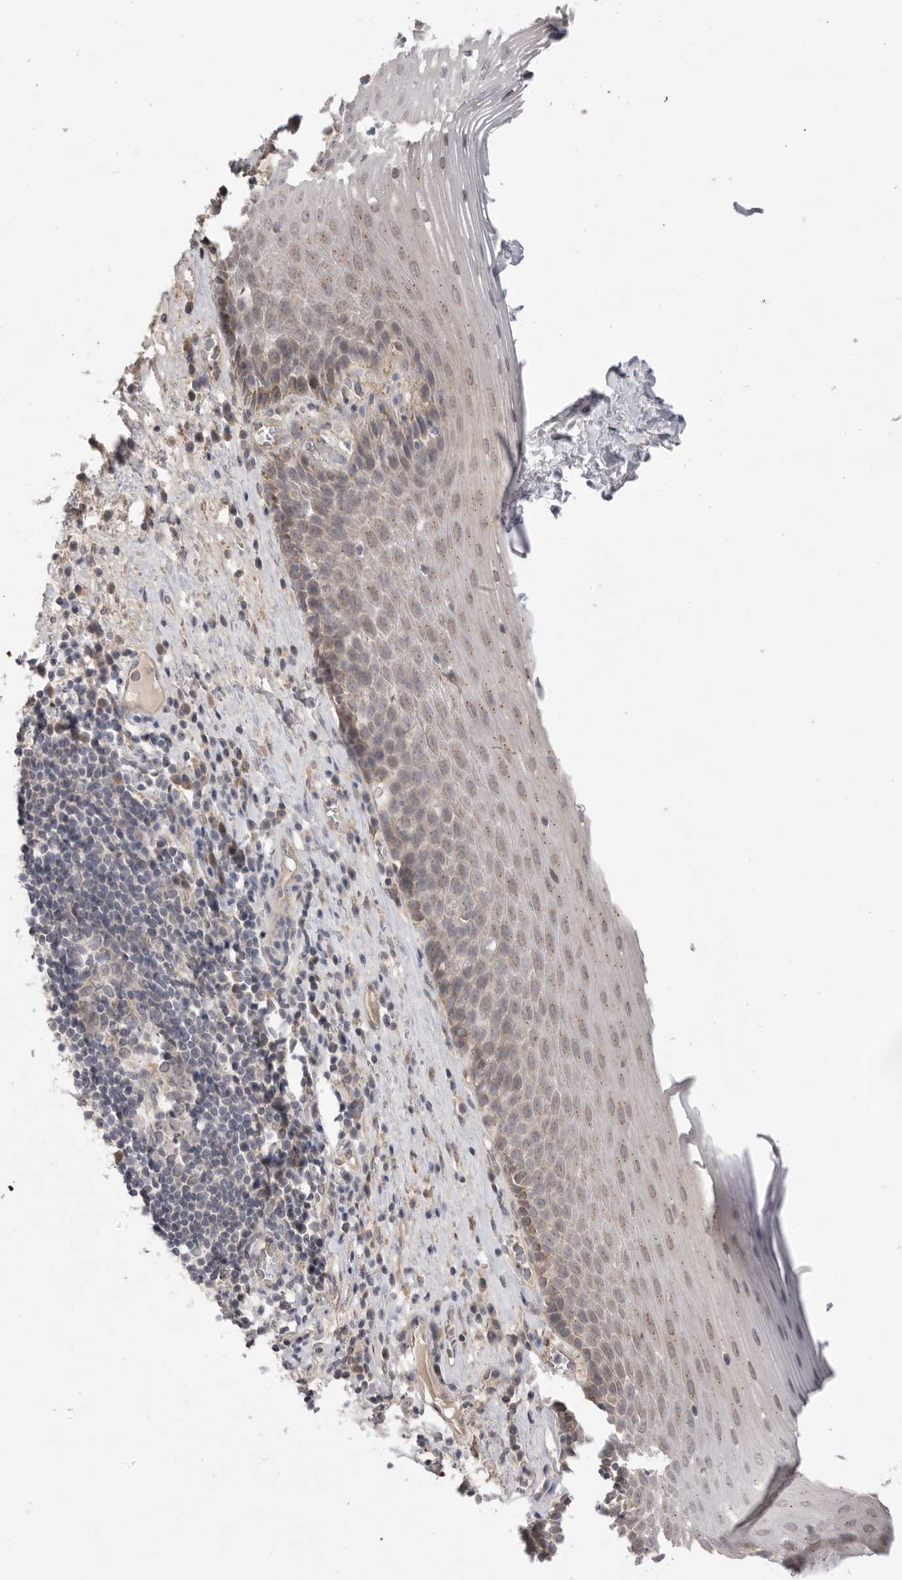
{"staining": {"intensity": "weak", "quantity": "<25%", "location": "cytoplasmic/membranous"}, "tissue": "esophagus", "cell_type": "Squamous epithelial cells", "image_type": "normal", "snomed": [{"axis": "morphology", "description": "Normal tissue, NOS"}, {"axis": "morphology", "description": "Adenocarcinoma, NOS"}, {"axis": "topography", "description": "Esophagus"}], "caption": "Squamous epithelial cells show no significant protein positivity in unremarkable esophagus.", "gene": "TLR3", "patient": {"sex": "male", "age": 62}}